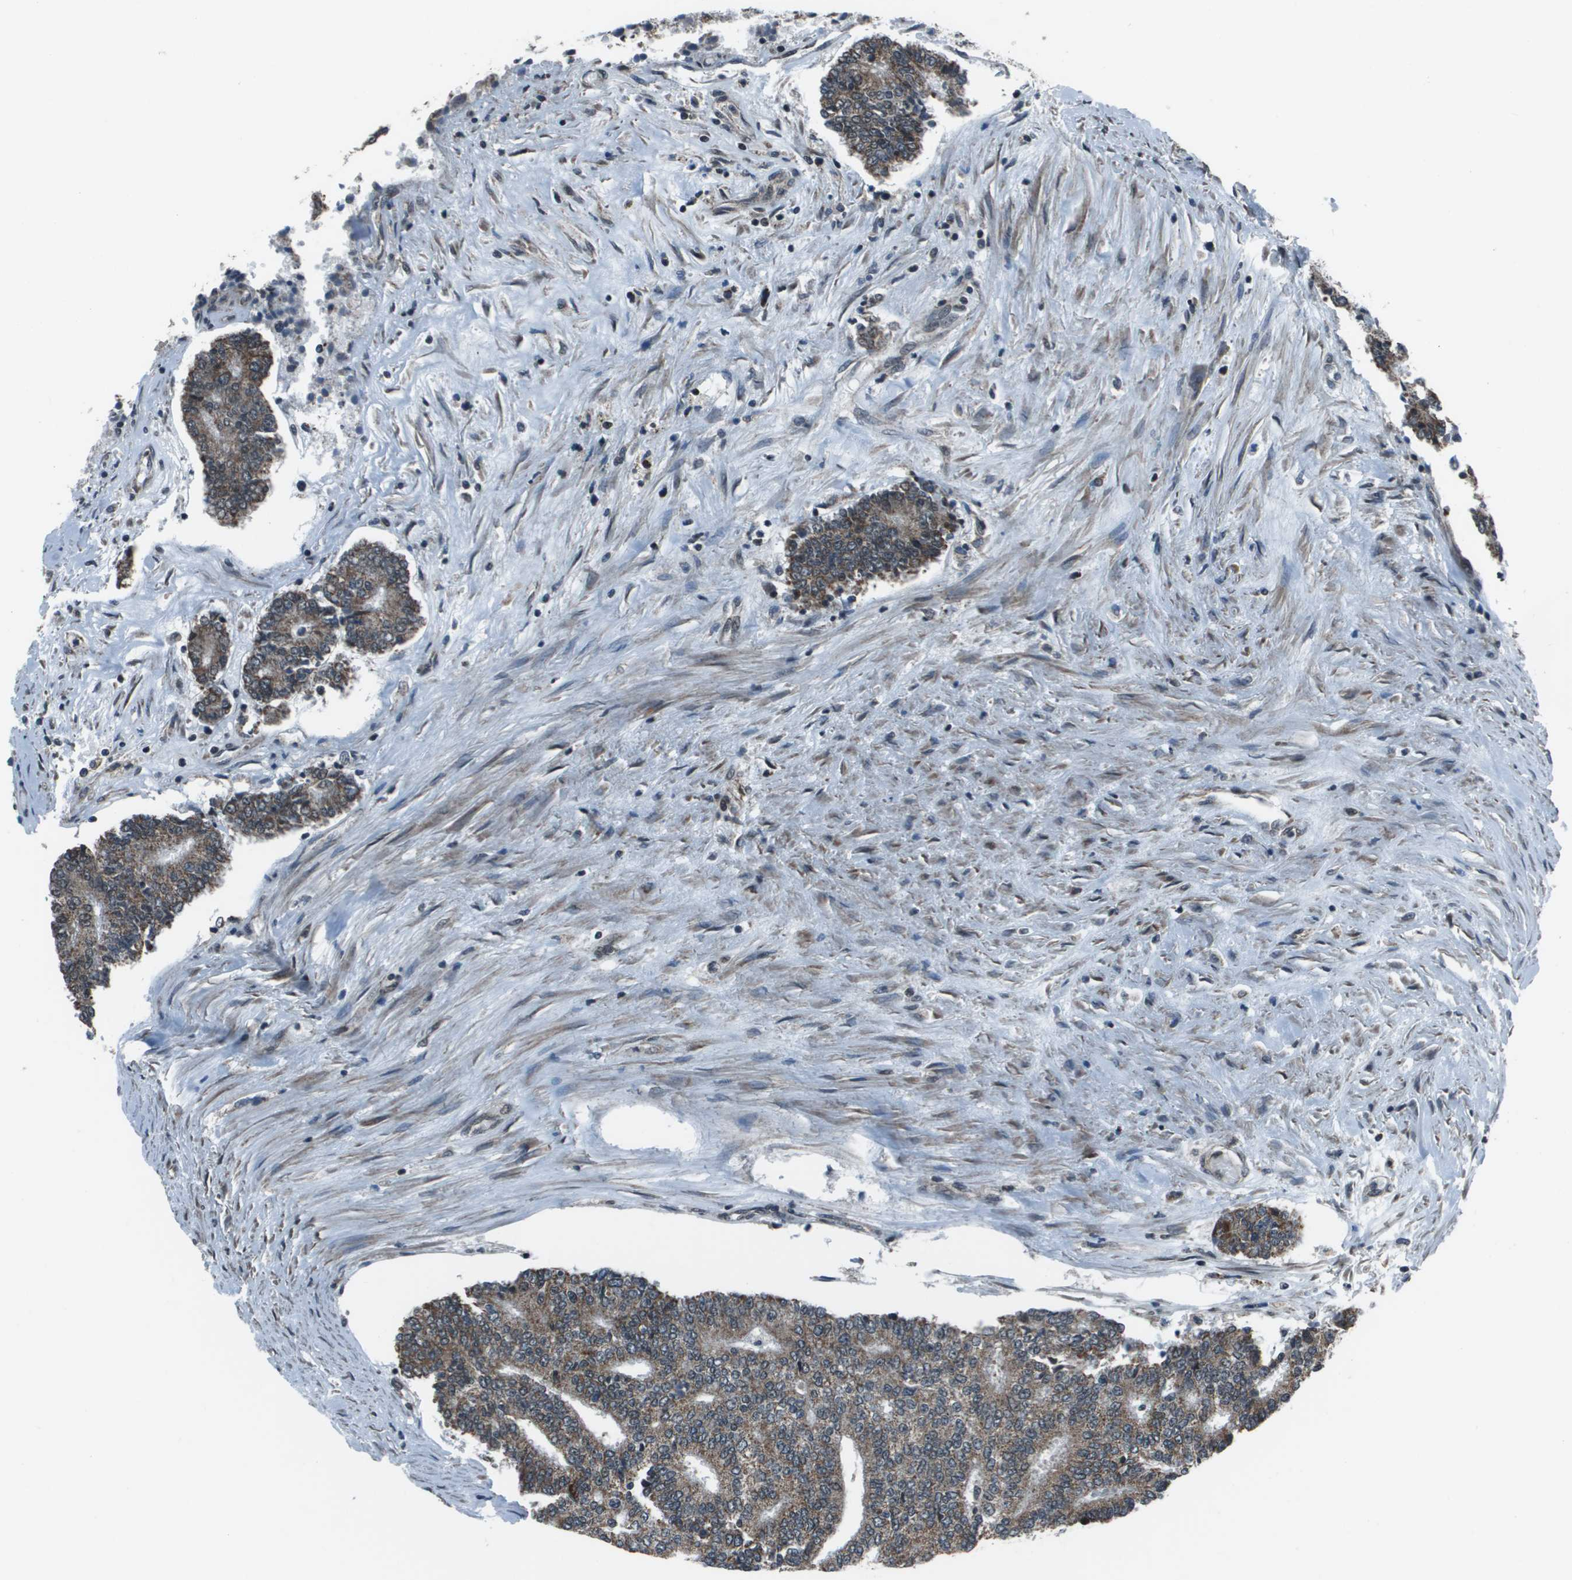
{"staining": {"intensity": "moderate", "quantity": ">75%", "location": "cytoplasmic/membranous"}, "tissue": "prostate cancer", "cell_type": "Tumor cells", "image_type": "cancer", "snomed": [{"axis": "morphology", "description": "Normal tissue, NOS"}, {"axis": "morphology", "description": "Adenocarcinoma, High grade"}, {"axis": "topography", "description": "Prostate"}, {"axis": "topography", "description": "Seminal veicle"}], "caption": "Approximately >75% of tumor cells in prostate cancer (adenocarcinoma (high-grade)) show moderate cytoplasmic/membranous protein staining as visualized by brown immunohistochemical staining.", "gene": "PPFIA1", "patient": {"sex": "male", "age": 55}}